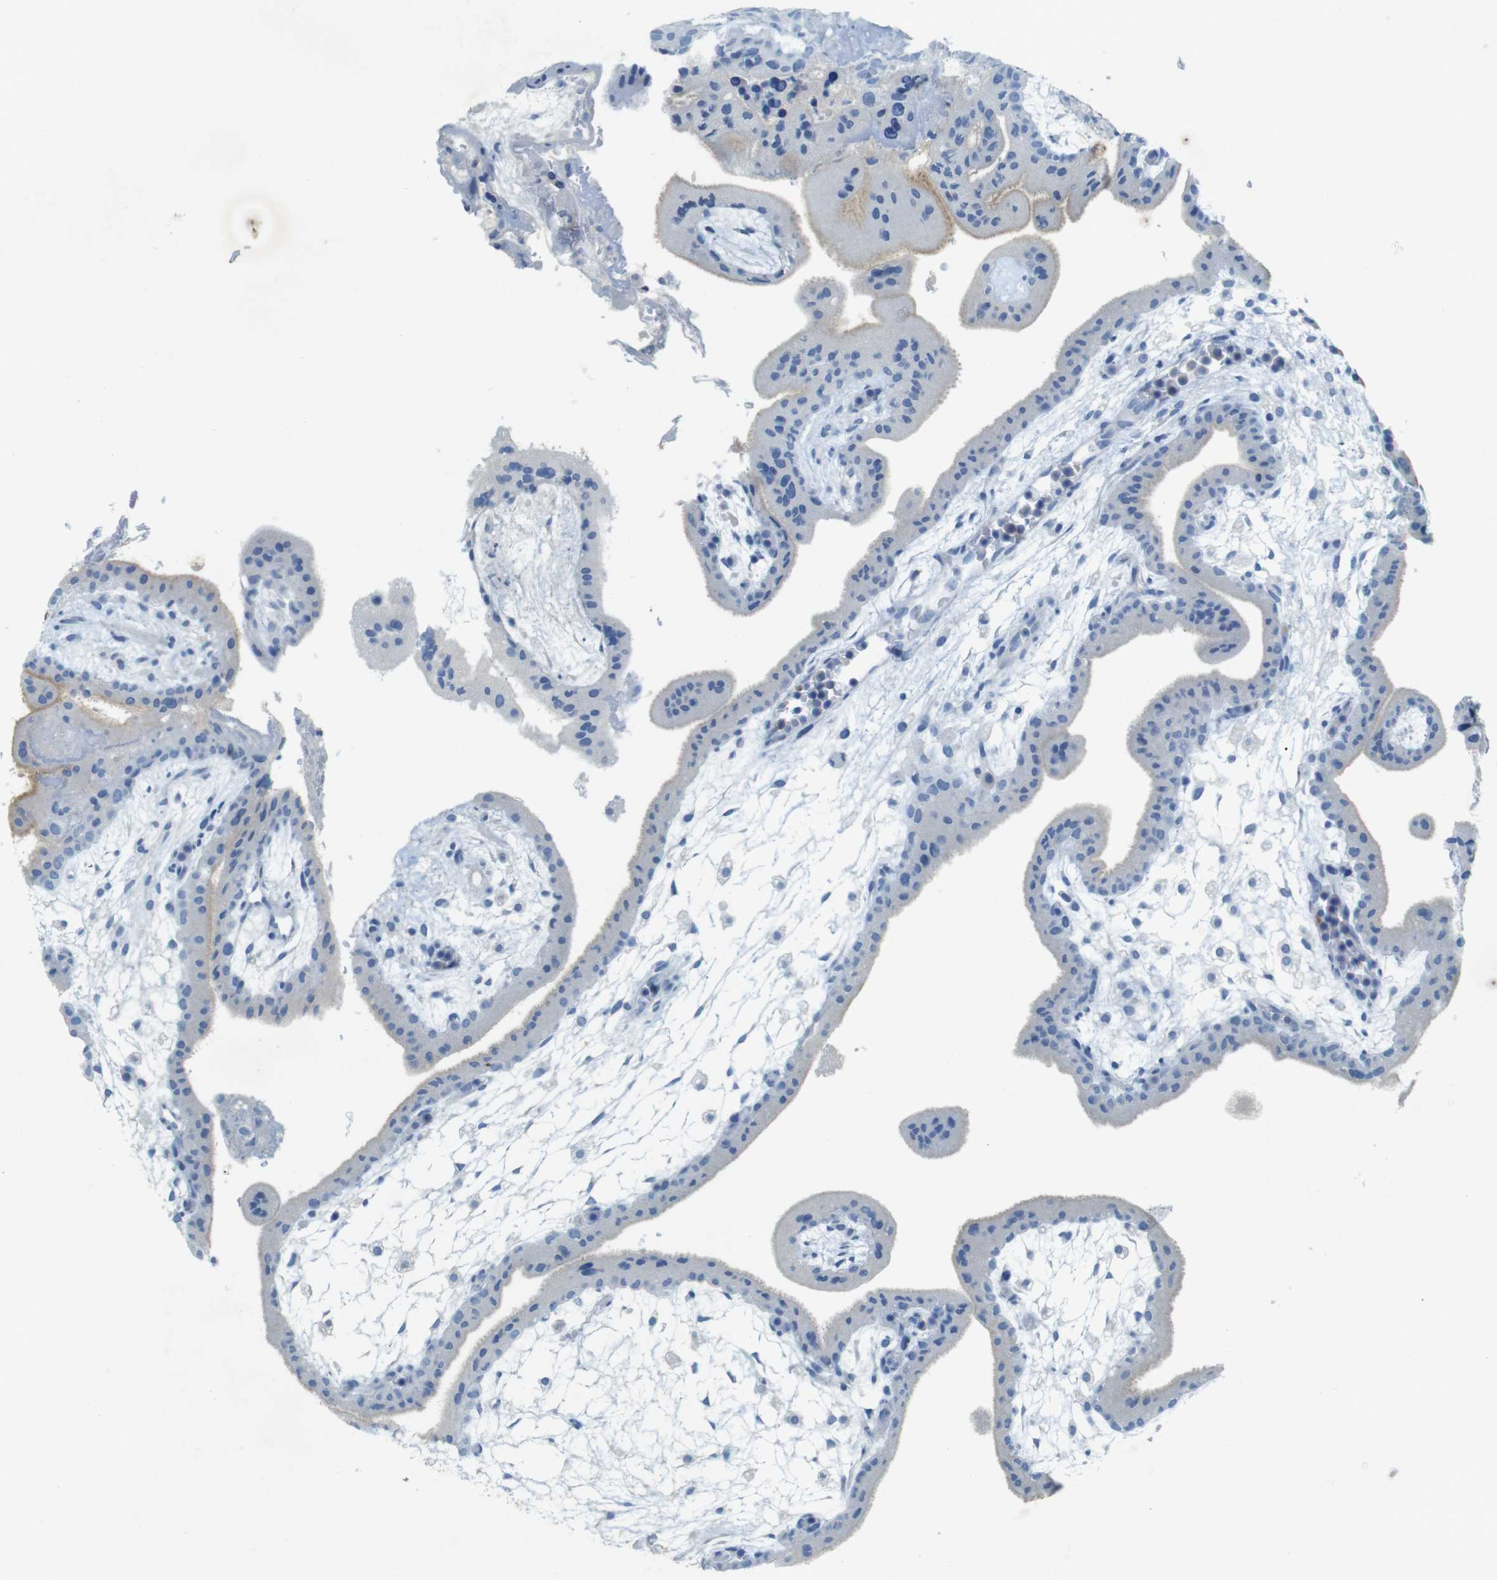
{"staining": {"intensity": "moderate", "quantity": "<25%", "location": "cytoplasmic/membranous"}, "tissue": "placenta", "cell_type": "Trophoblastic cells", "image_type": "normal", "snomed": [{"axis": "morphology", "description": "Normal tissue, NOS"}, {"axis": "topography", "description": "Placenta"}], "caption": "Immunohistochemical staining of unremarkable human placenta shows moderate cytoplasmic/membranous protein staining in about <25% of trophoblastic cells. Immunohistochemistry (ihc) stains the protein of interest in brown and the nuclei are stained blue.", "gene": "CD320", "patient": {"sex": "female", "age": 35}}